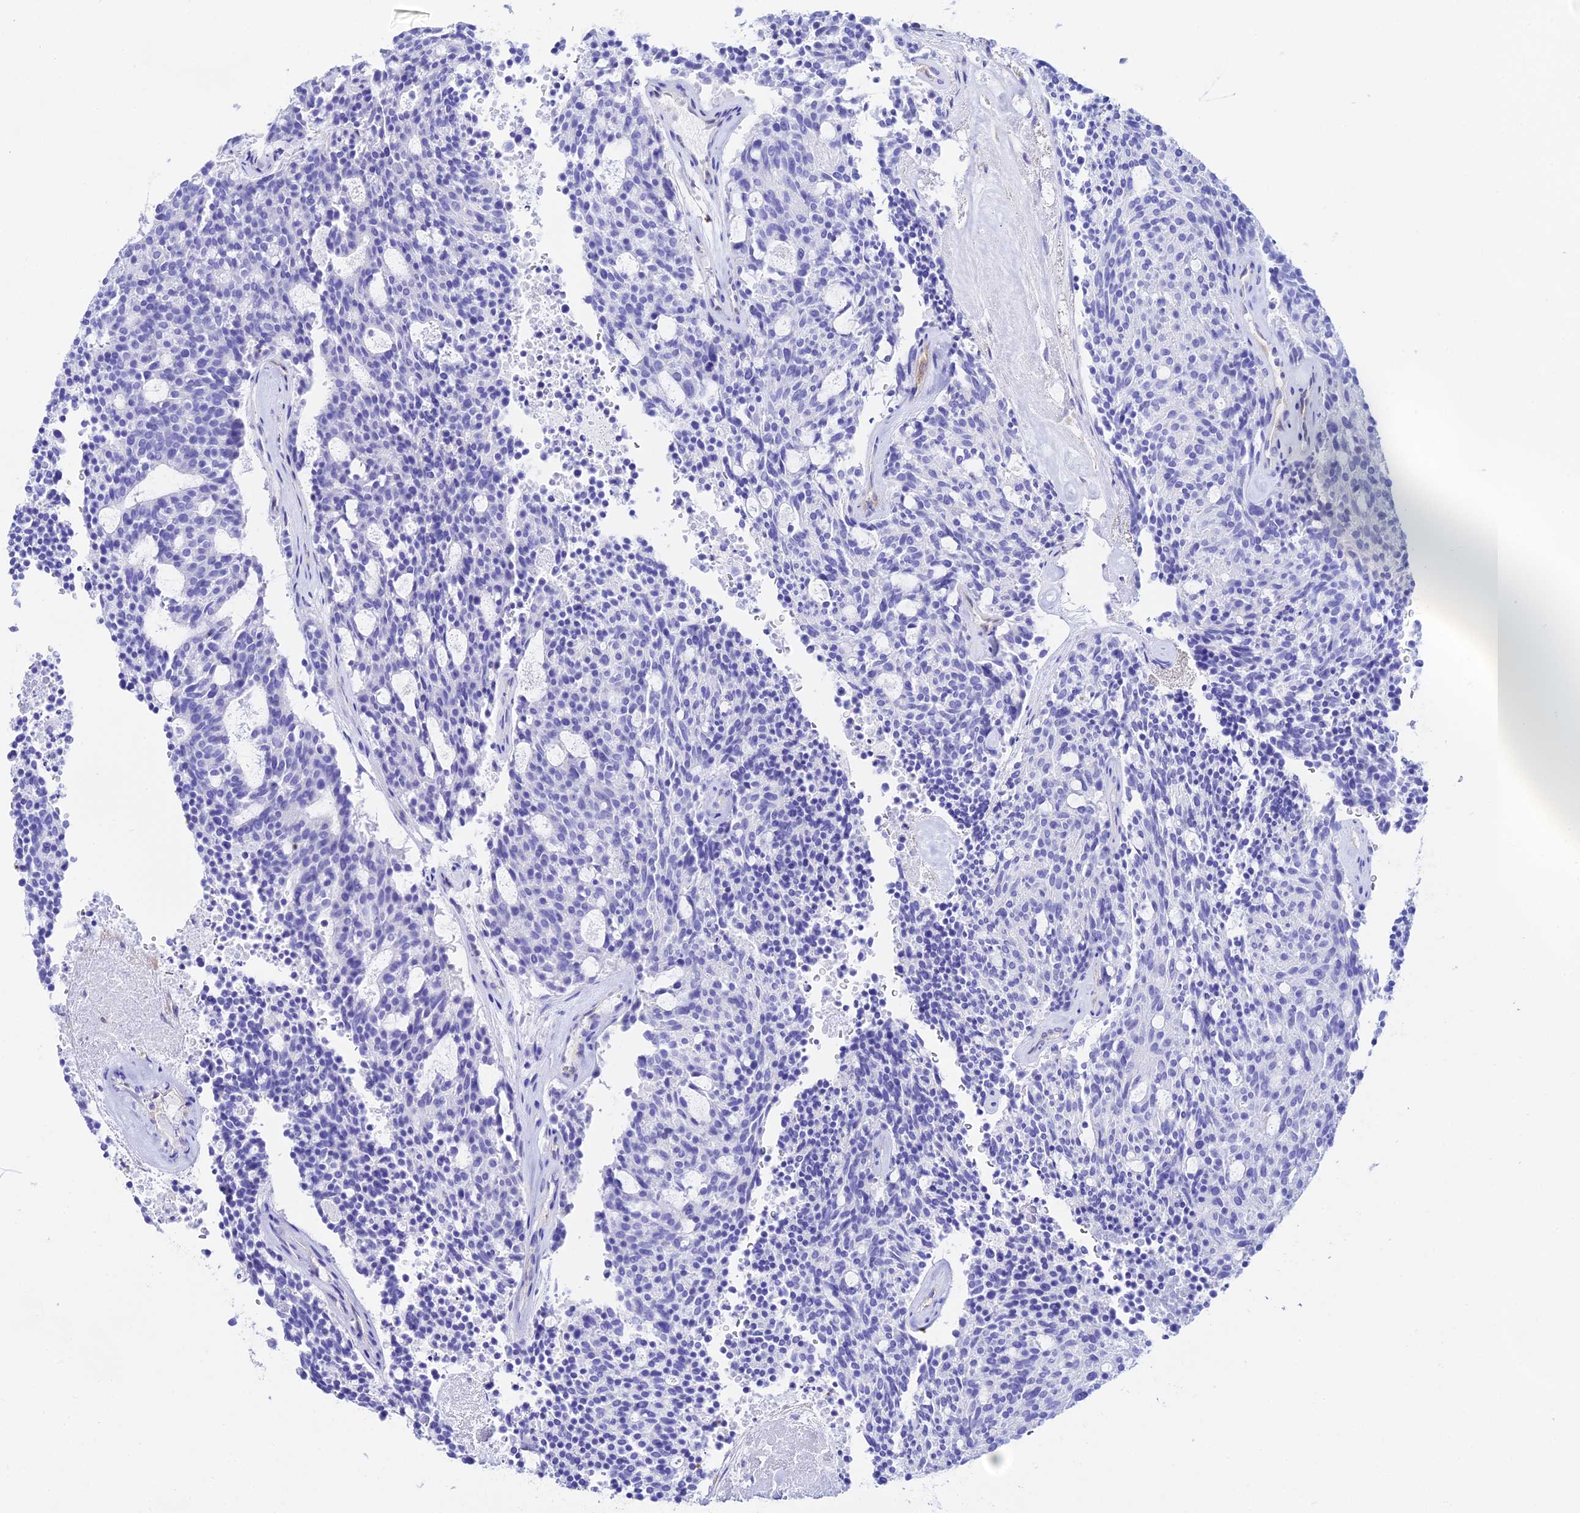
{"staining": {"intensity": "negative", "quantity": "none", "location": "none"}, "tissue": "carcinoid", "cell_type": "Tumor cells", "image_type": "cancer", "snomed": [{"axis": "morphology", "description": "Carcinoid, malignant, NOS"}, {"axis": "topography", "description": "Pancreas"}], "caption": "High power microscopy image of an immunohistochemistry micrograph of carcinoid (malignant), revealing no significant staining in tumor cells. (DAB immunohistochemistry (IHC), high magnification).", "gene": "S100A16", "patient": {"sex": "female", "age": 54}}